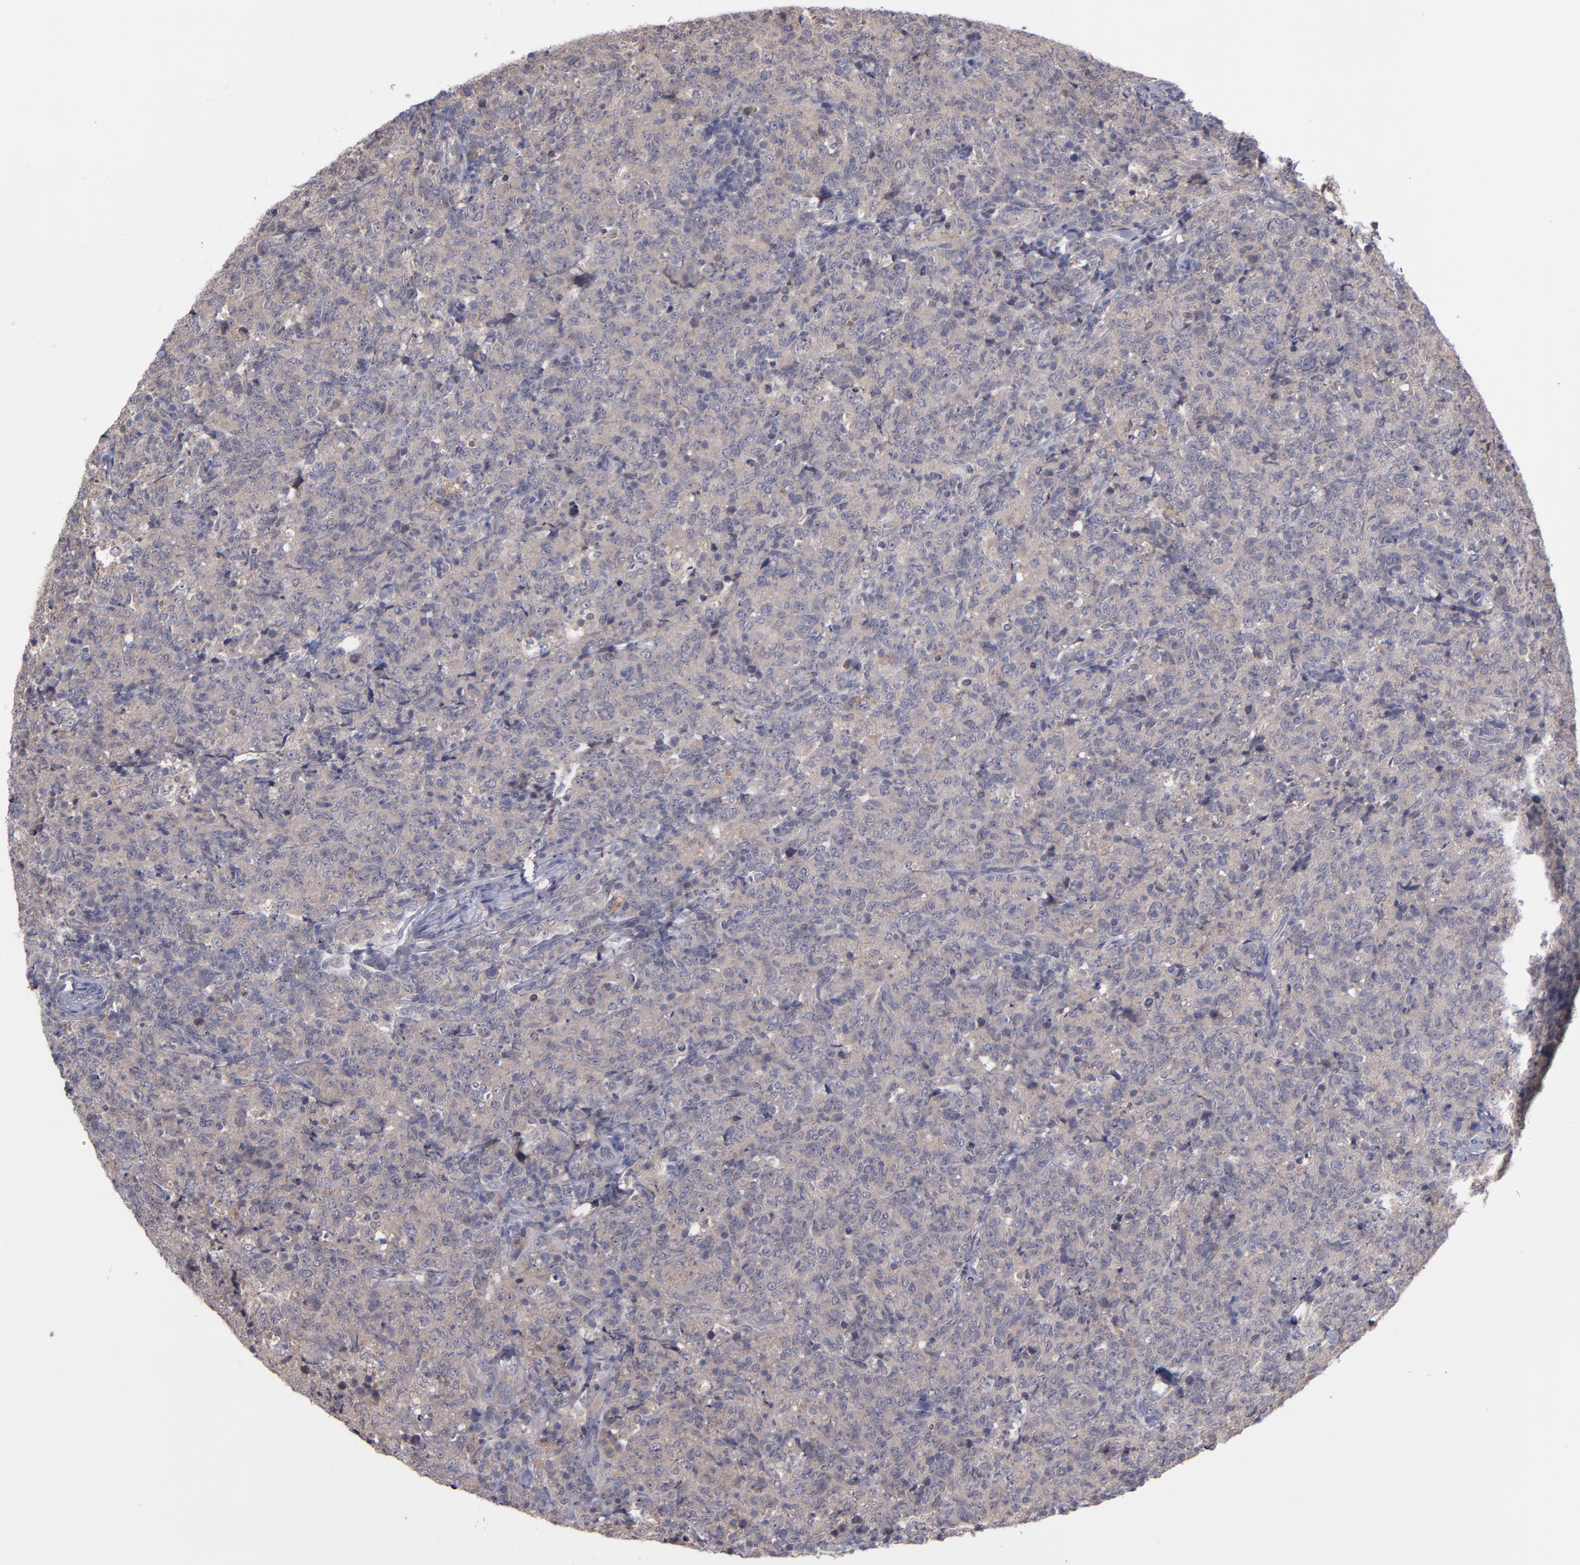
{"staining": {"intensity": "weak", "quantity": ">75%", "location": "cytoplasmic/membranous"}, "tissue": "lymphoma", "cell_type": "Tumor cells", "image_type": "cancer", "snomed": [{"axis": "morphology", "description": "Malignant lymphoma, non-Hodgkin's type, High grade"}, {"axis": "topography", "description": "Tonsil"}], "caption": "High-grade malignant lymphoma, non-Hodgkin's type stained for a protein displays weak cytoplasmic/membranous positivity in tumor cells. The staining is performed using DAB brown chromogen to label protein expression. The nuclei are counter-stained blue using hematoxylin.", "gene": "MMP11", "patient": {"sex": "female", "age": 36}}